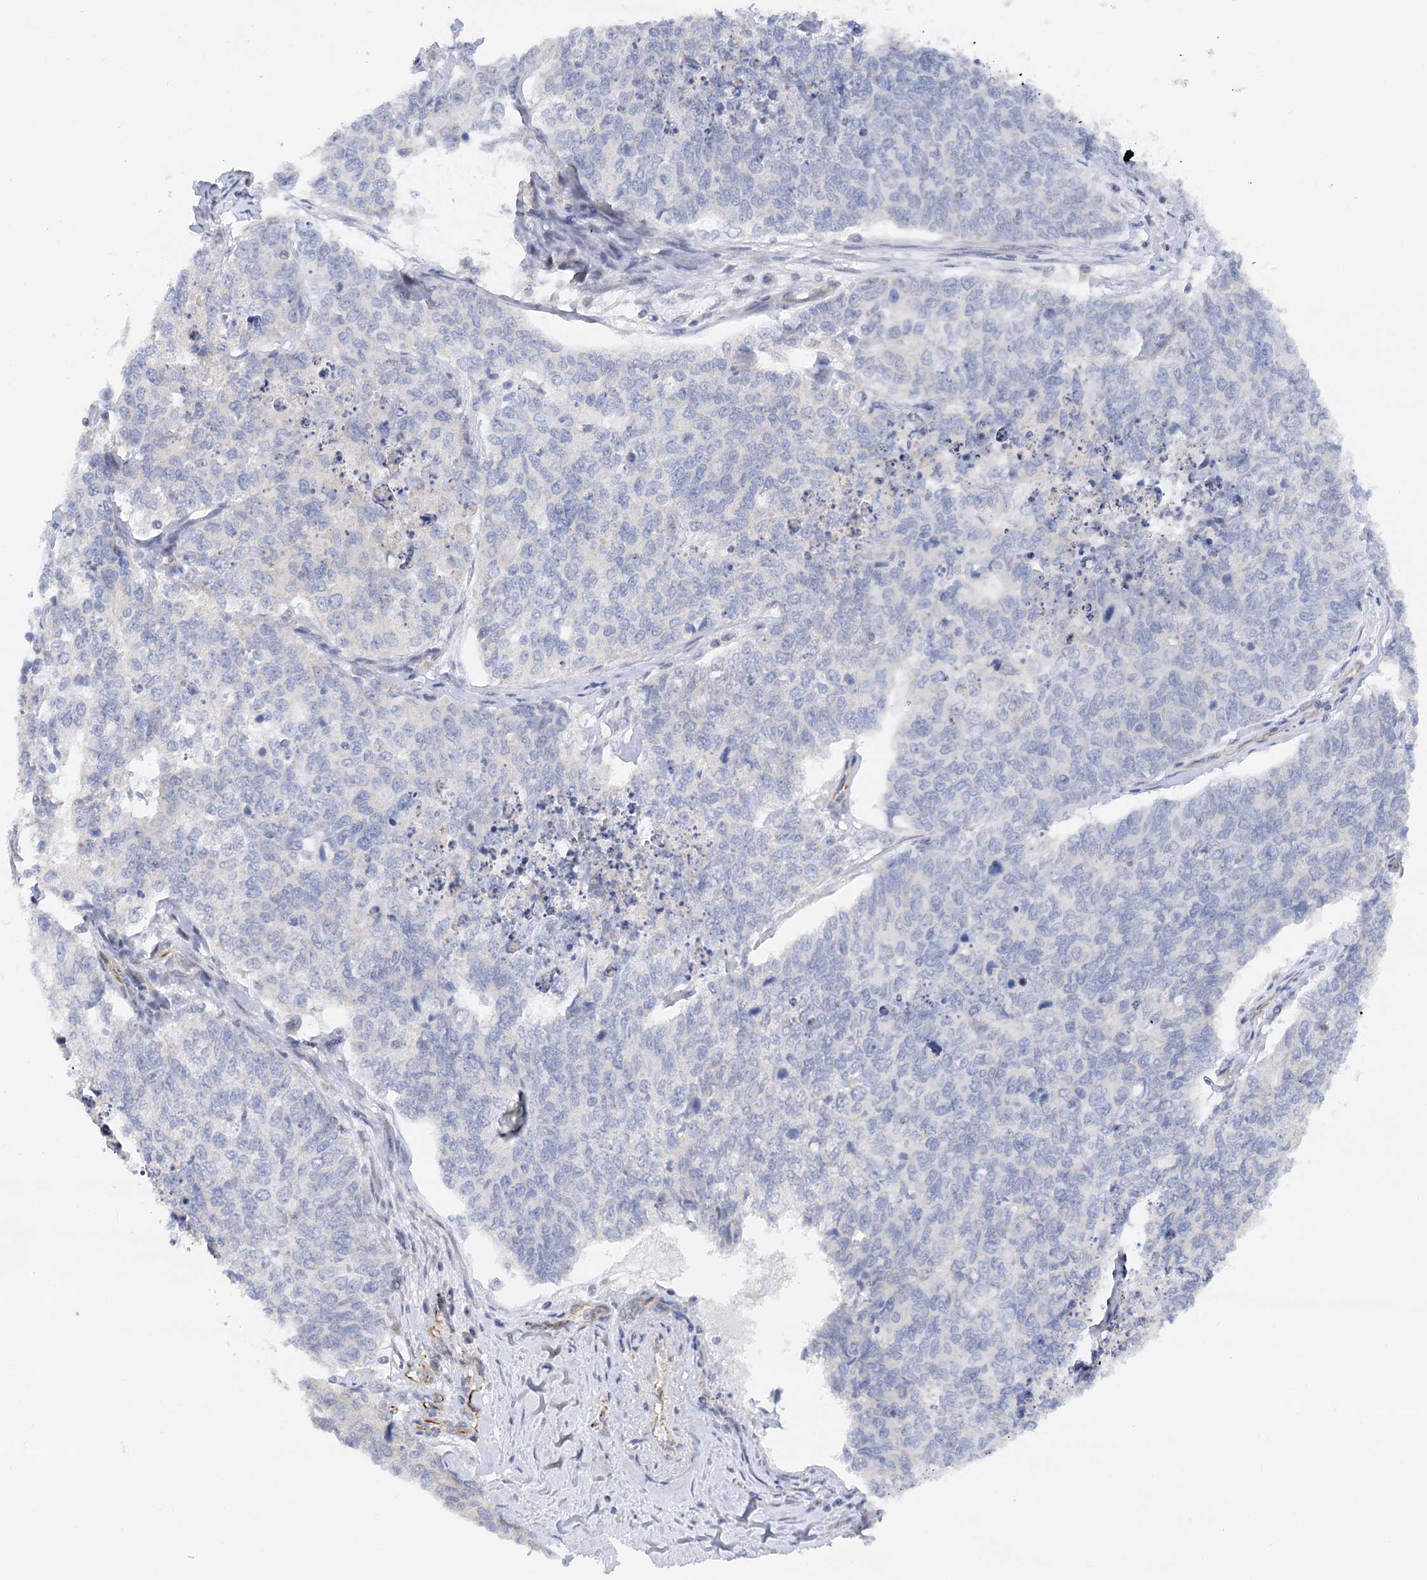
{"staining": {"intensity": "negative", "quantity": "none", "location": "none"}, "tissue": "cervical cancer", "cell_type": "Tumor cells", "image_type": "cancer", "snomed": [{"axis": "morphology", "description": "Squamous cell carcinoma, NOS"}, {"axis": "topography", "description": "Cervix"}], "caption": "A photomicrograph of squamous cell carcinoma (cervical) stained for a protein shows no brown staining in tumor cells.", "gene": "NELL2", "patient": {"sex": "female", "age": 63}}